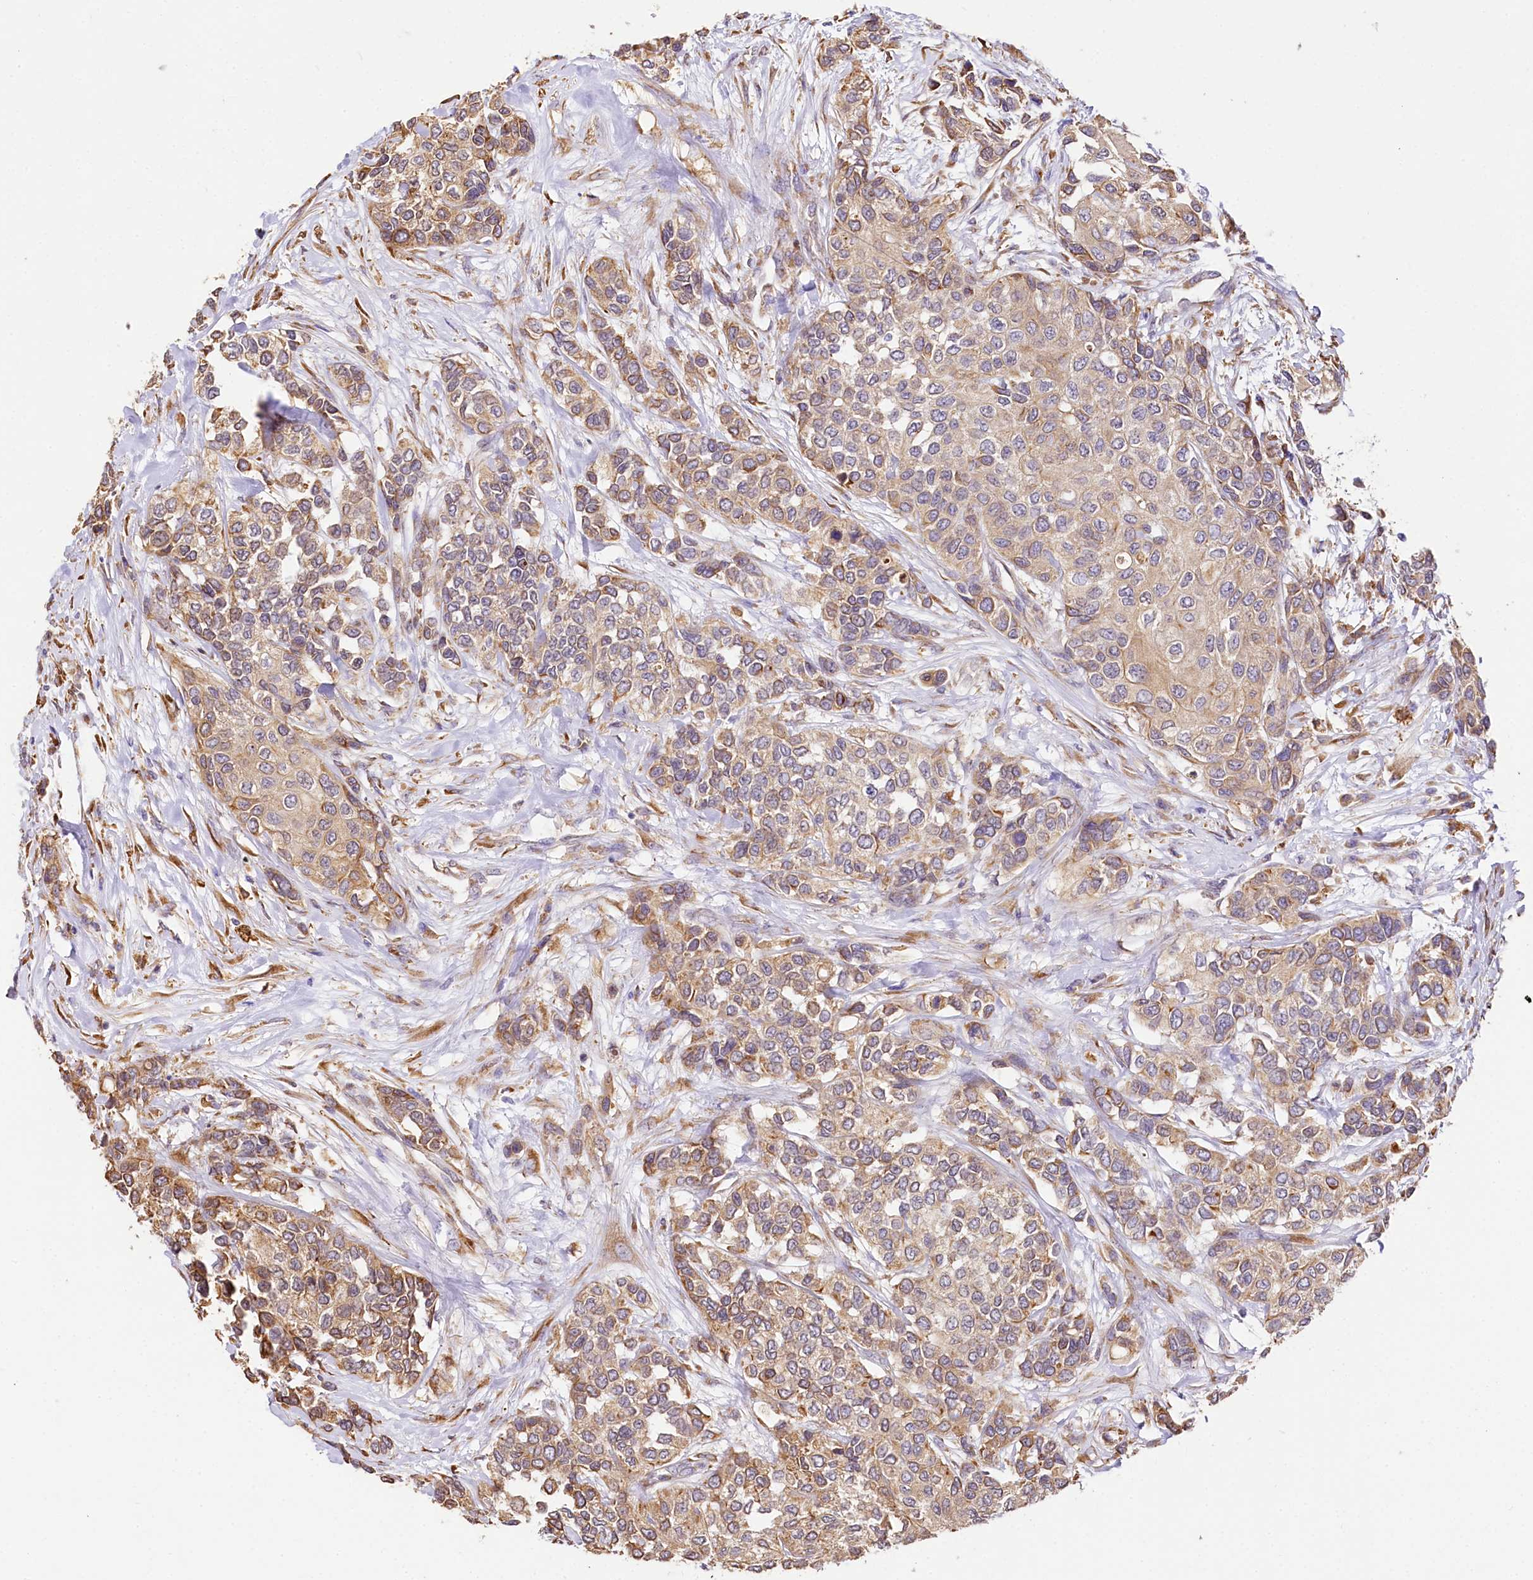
{"staining": {"intensity": "moderate", "quantity": ">75%", "location": "cytoplasmic/membranous"}, "tissue": "urothelial cancer", "cell_type": "Tumor cells", "image_type": "cancer", "snomed": [{"axis": "morphology", "description": "Normal tissue, NOS"}, {"axis": "morphology", "description": "Urothelial carcinoma, High grade"}, {"axis": "topography", "description": "Vascular tissue"}, {"axis": "topography", "description": "Urinary bladder"}], "caption": "Immunohistochemistry of high-grade urothelial carcinoma reveals medium levels of moderate cytoplasmic/membranous positivity in about >75% of tumor cells. Nuclei are stained in blue.", "gene": "PPIP5K2", "patient": {"sex": "female", "age": 56}}